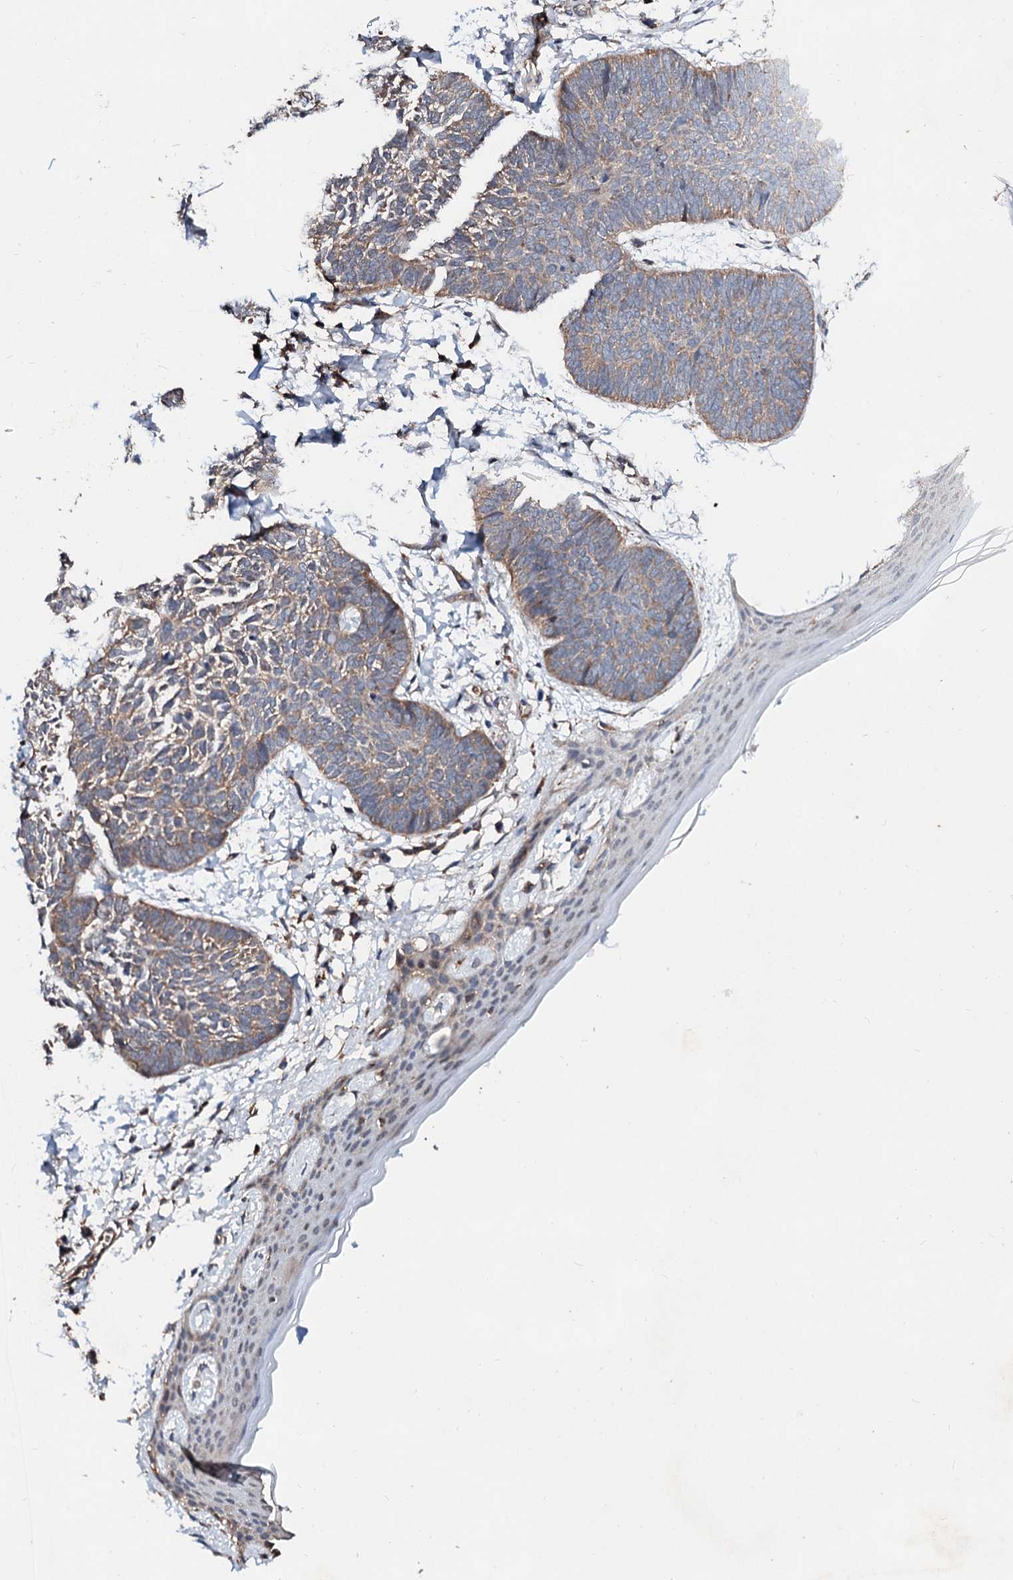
{"staining": {"intensity": "weak", "quantity": ">75%", "location": "cytoplasmic/membranous"}, "tissue": "skin cancer", "cell_type": "Tumor cells", "image_type": "cancer", "snomed": [{"axis": "morphology", "description": "Normal tissue, NOS"}, {"axis": "morphology", "description": "Basal cell carcinoma"}, {"axis": "topography", "description": "Skin"}], "caption": "Immunohistochemical staining of human skin basal cell carcinoma displays low levels of weak cytoplasmic/membranous positivity in about >75% of tumor cells.", "gene": "EXTL1", "patient": {"sex": "male", "age": 50}}